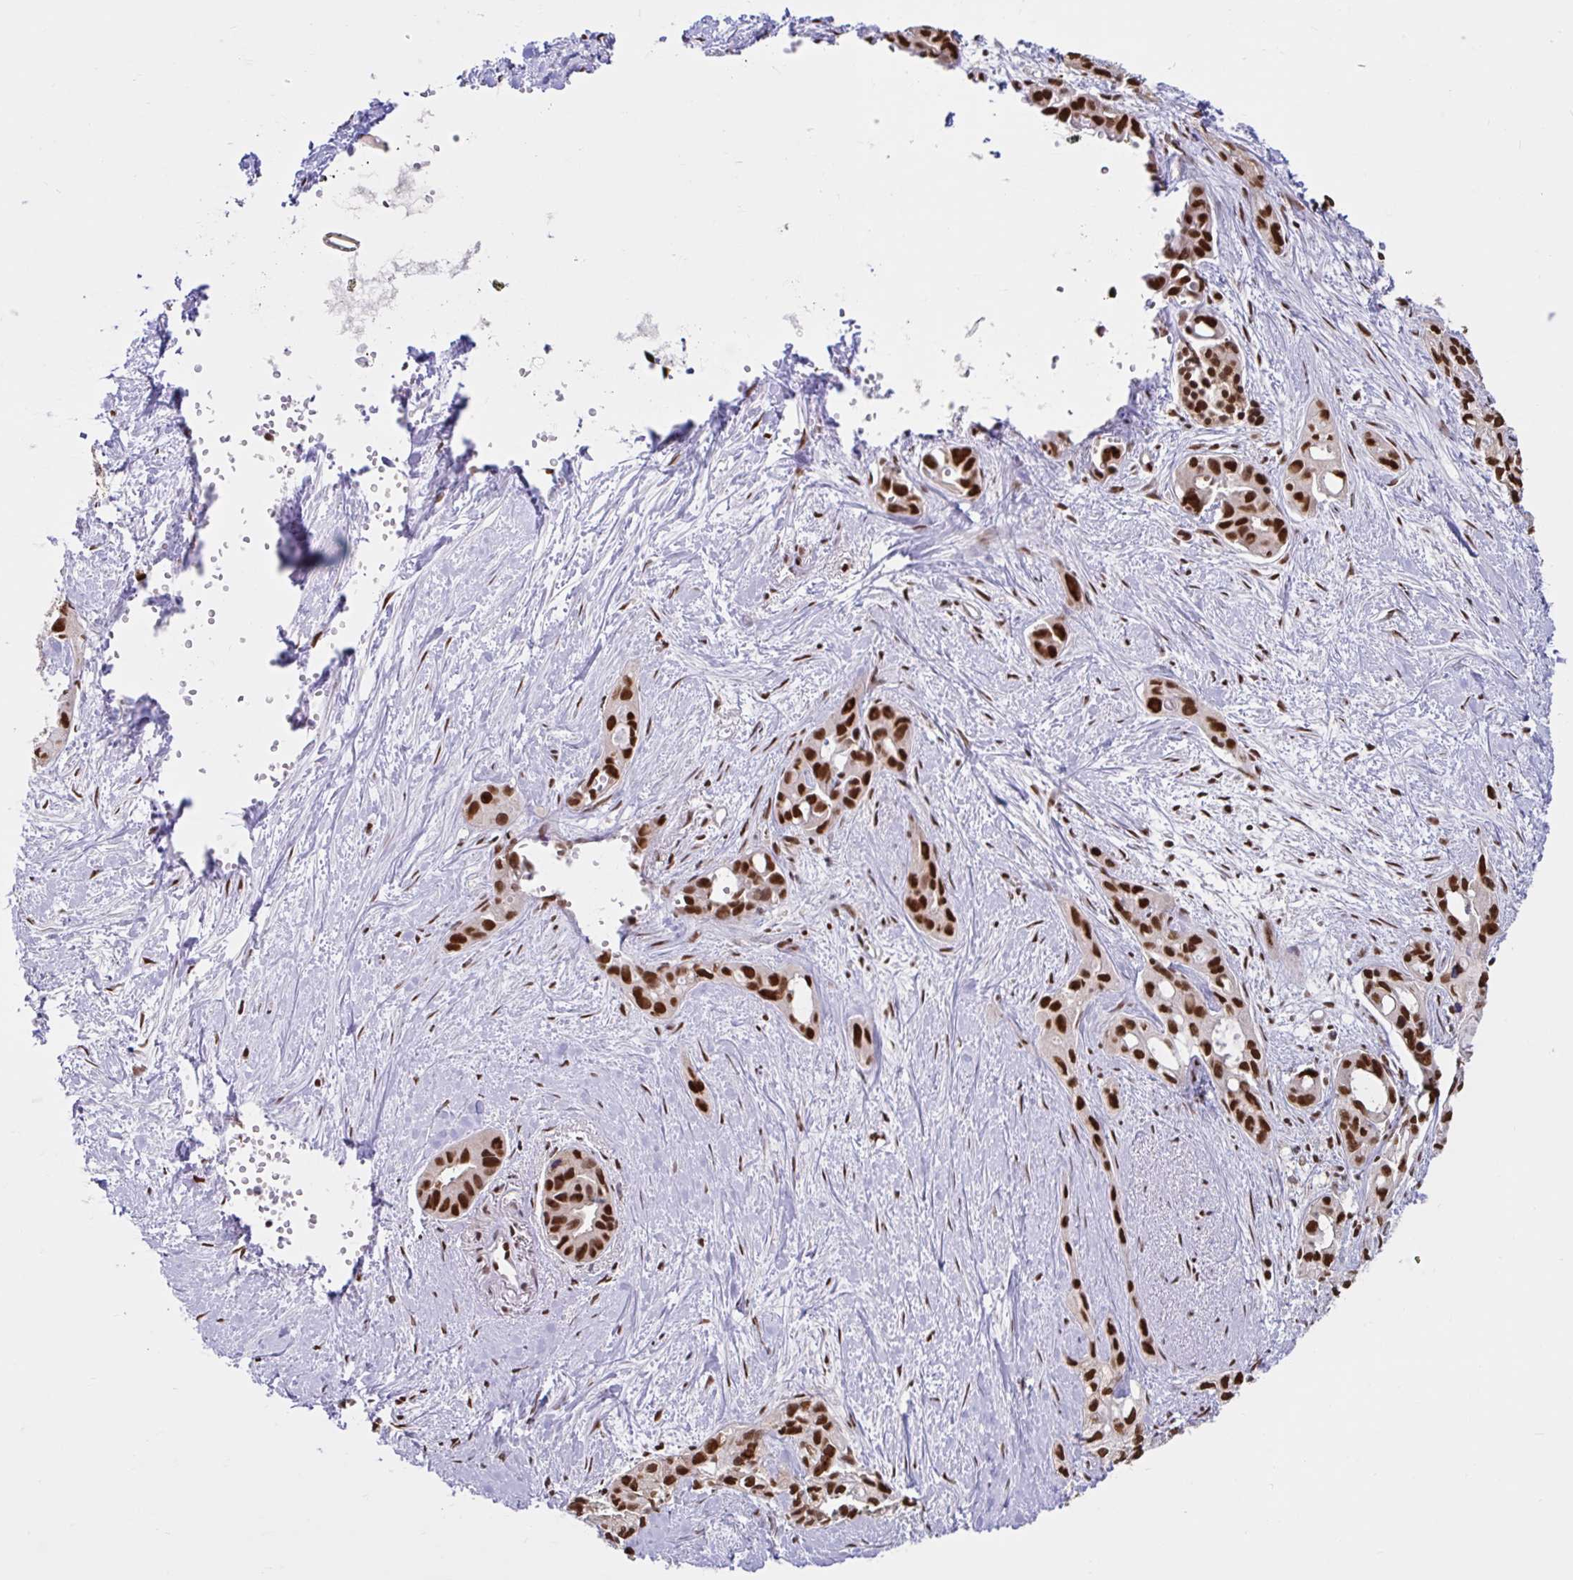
{"staining": {"intensity": "strong", "quantity": ">75%", "location": "nuclear"}, "tissue": "pancreatic cancer", "cell_type": "Tumor cells", "image_type": "cancer", "snomed": [{"axis": "morphology", "description": "Adenocarcinoma, NOS"}, {"axis": "topography", "description": "Pancreas"}], "caption": "Human pancreatic cancer (adenocarcinoma) stained for a protein (brown) exhibits strong nuclear positive expression in approximately >75% of tumor cells.", "gene": "ABCA9", "patient": {"sex": "female", "age": 50}}